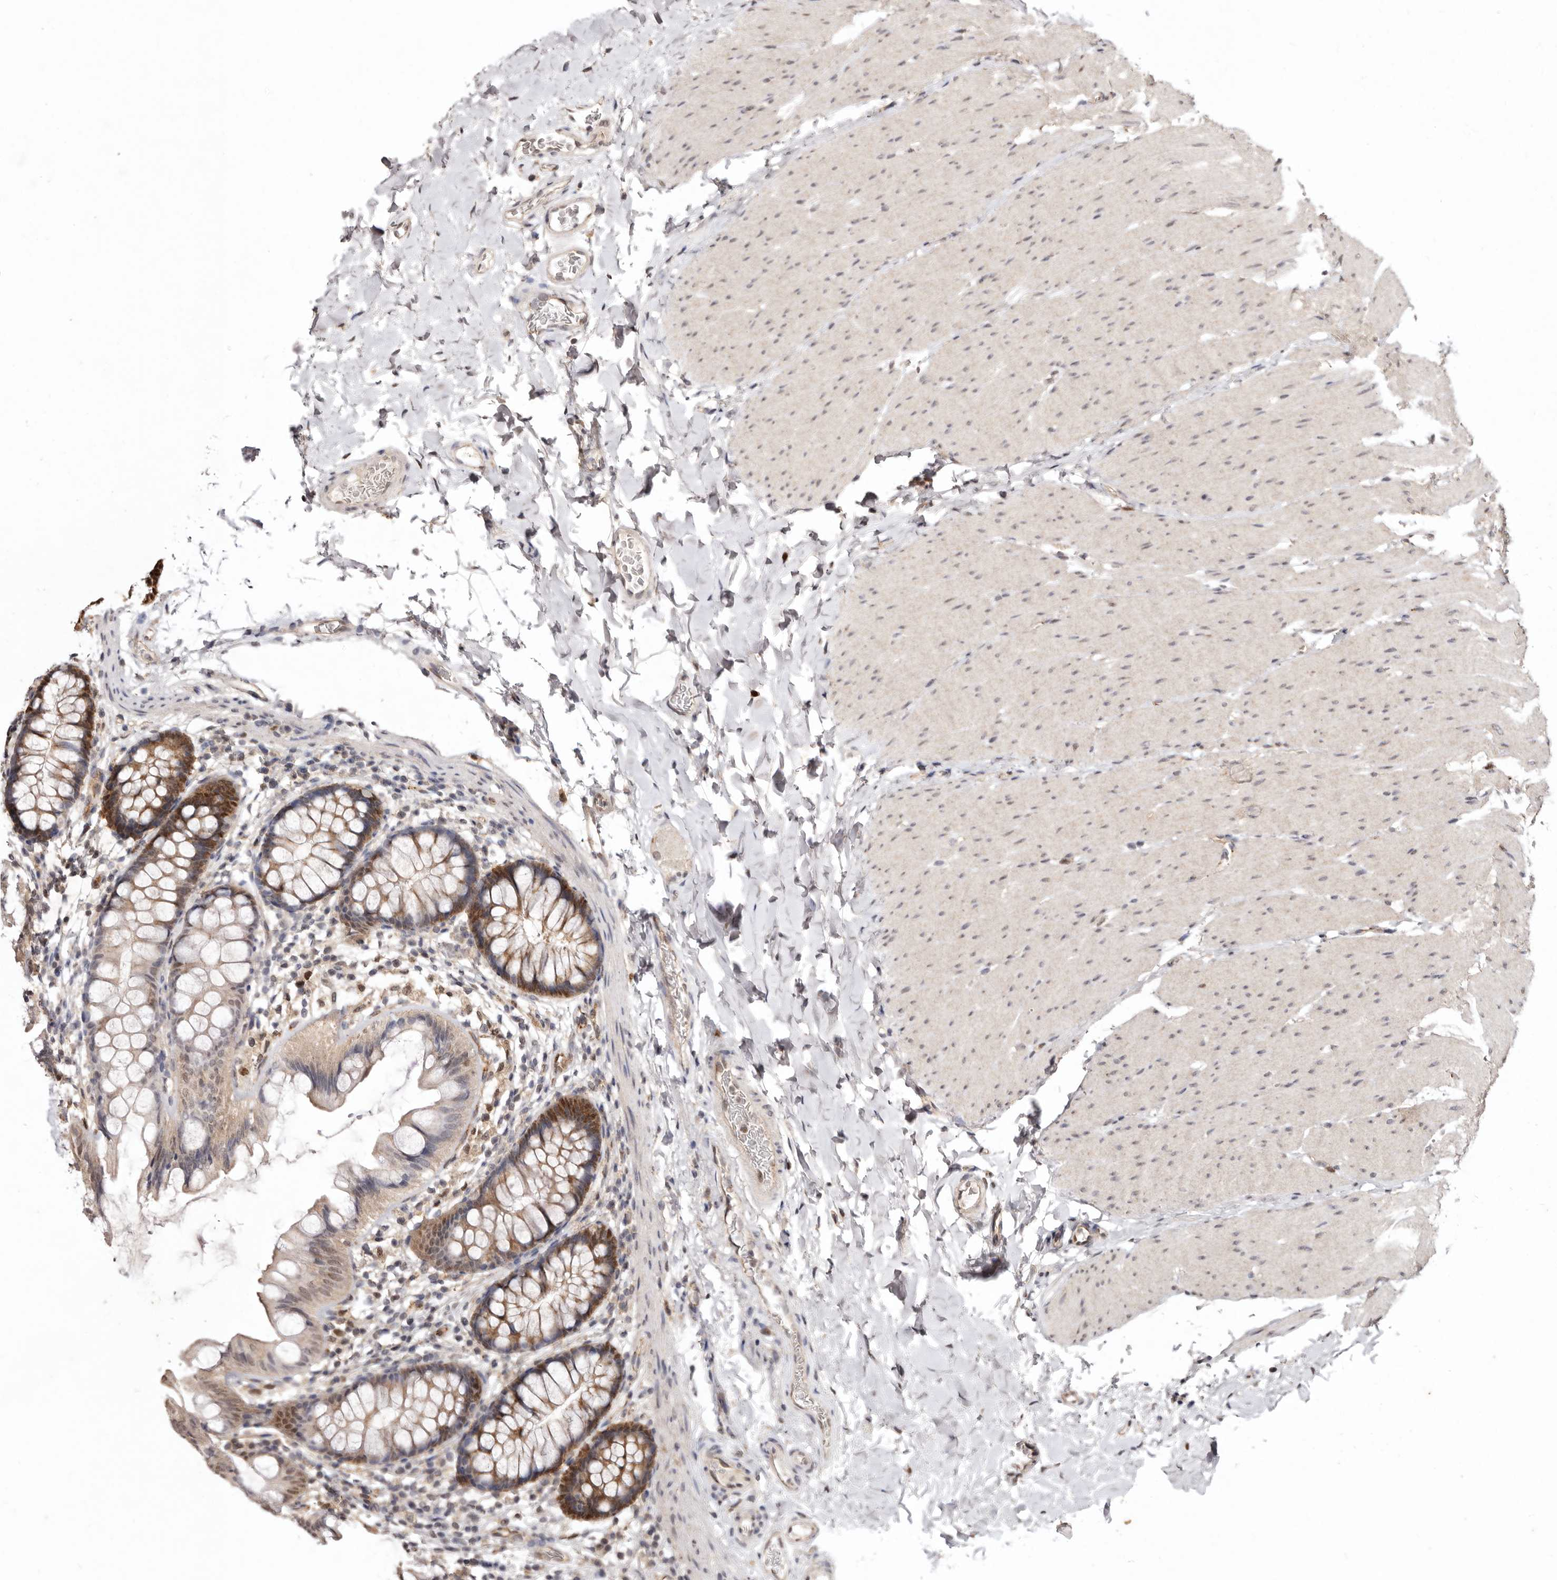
{"staining": {"intensity": "weak", "quantity": "25%-75%", "location": "cytoplasmic/membranous,nuclear"}, "tissue": "colon", "cell_type": "Endothelial cells", "image_type": "normal", "snomed": [{"axis": "morphology", "description": "Normal tissue, NOS"}, {"axis": "topography", "description": "Colon"}], "caption": "A low amount of weak cytoplasmic/membranous,nuclear expression is appreciated in approximately 25%-75% of endothelial cells in unremarkable colon.", "gene": "NOTCH1", "patient": {"sex": "female", "age": 62}}